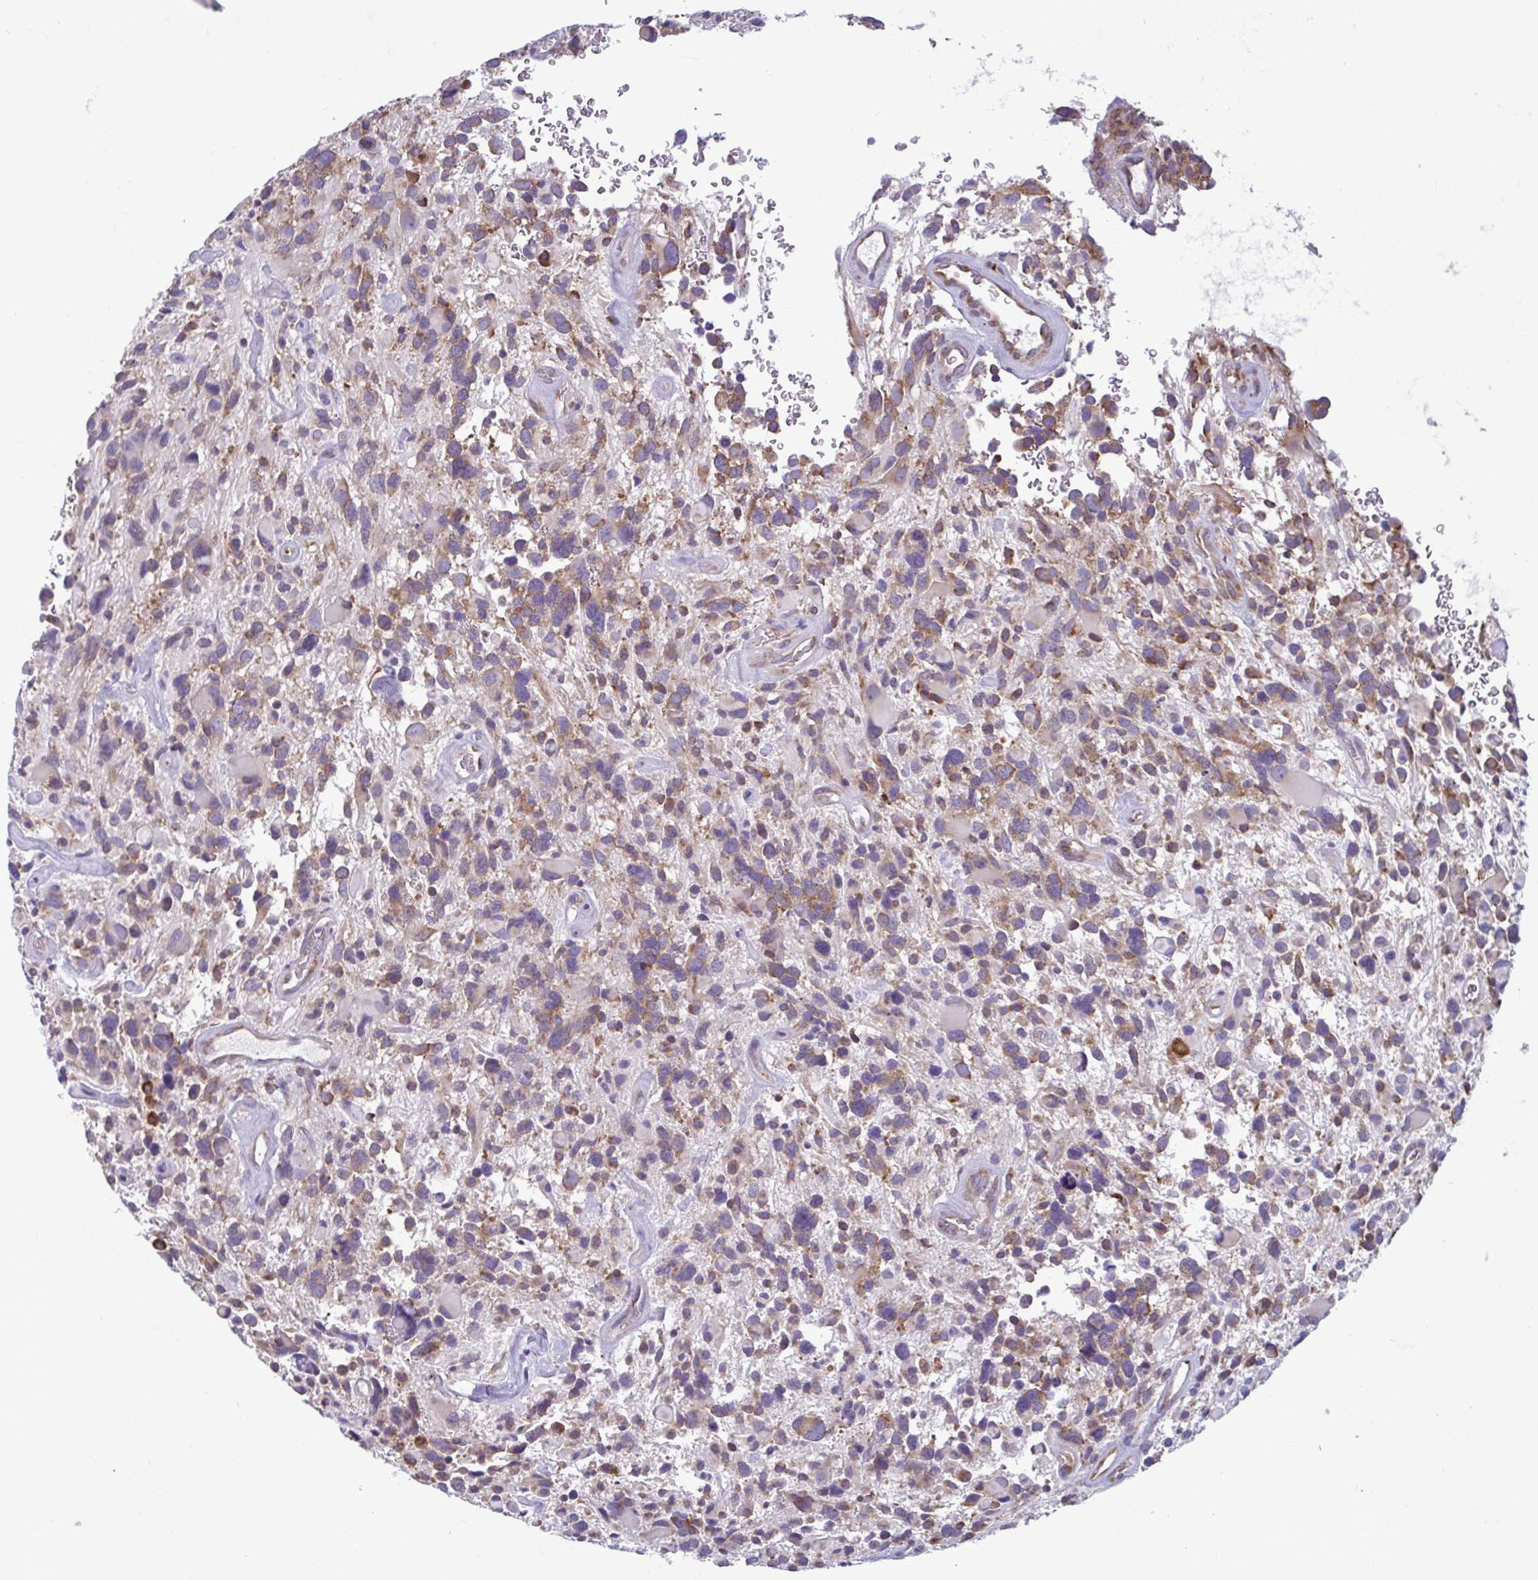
{"staining": {"intensity": "moderate", "quantity": ">75%", "location": "cytoplasmic/membranous"}, "tissue": "glioma", "cell_type": "Tumor cells", "image_type": "cancer", "snomed": [{"axis": "morphology", "description": "Glioma, malignant, High grade"}, {"axis": "topography", "description": "Brain"}], "caption": "Human glioma stained with a protein marker shows moderate staining in tumor cells.", "gene": "RPS16", "patient": {"sex": "male", "age": 49}}